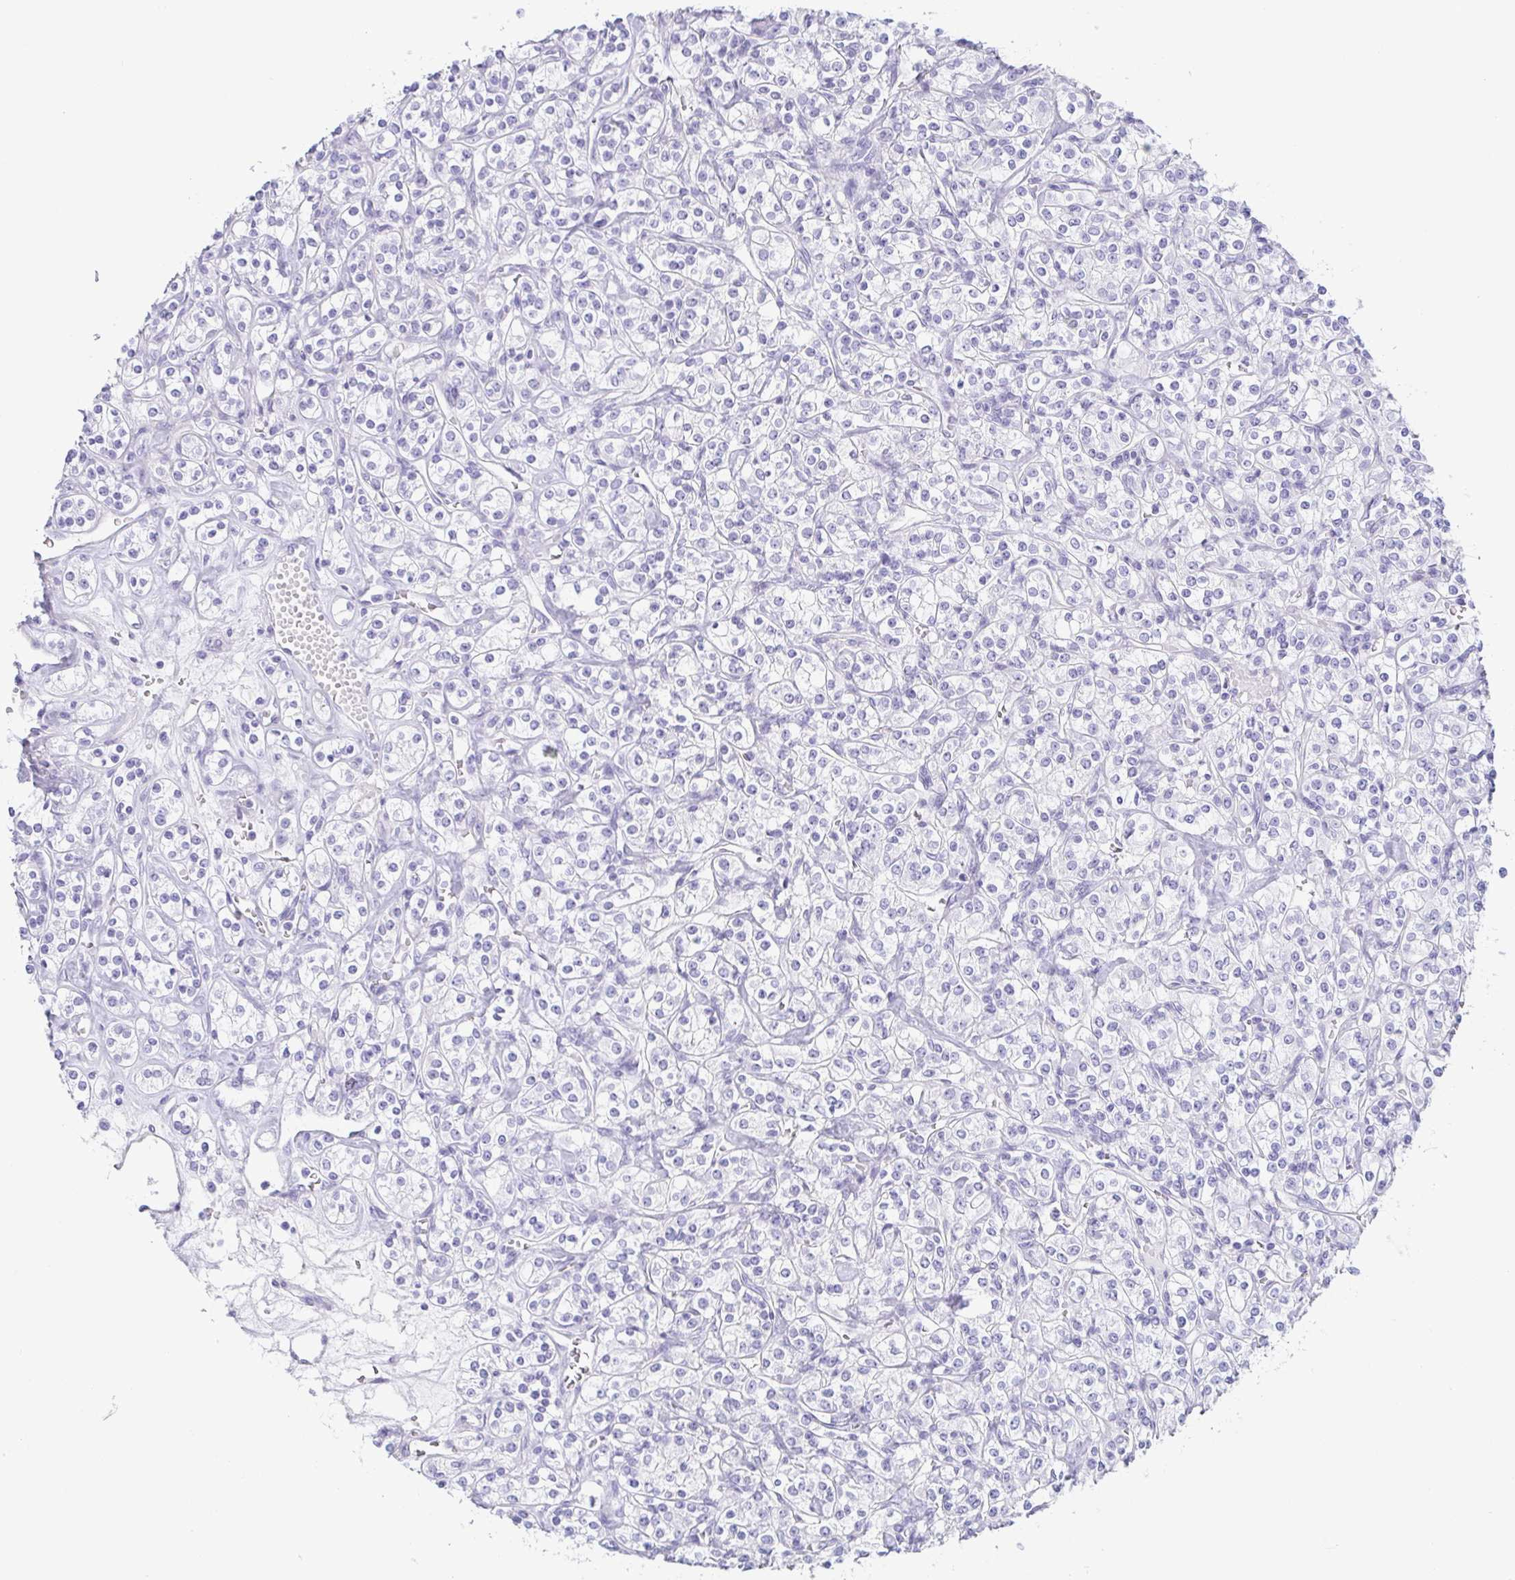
{"staining": {"intensity": "negative", "quantity": "none", "location": "none"}, "tissue": "renal cancer", "cell_type": "Tumor cells", "image_type": "cancer", "snomed": [{"axis": "morphology", "description": "Adenocarcinoma, NOS"}, {"axis": "topography", "description": "Kidney"}], "caption": "This micrograph is of renal cancer (adenocarcinoma) stained with immunohistochemistry to label a protein in brown with the nuclei are counter-stained blue. There is no staining in tumor cells.", "gene": "PRR4", "patient": {"sex": "male", "age": 77}}